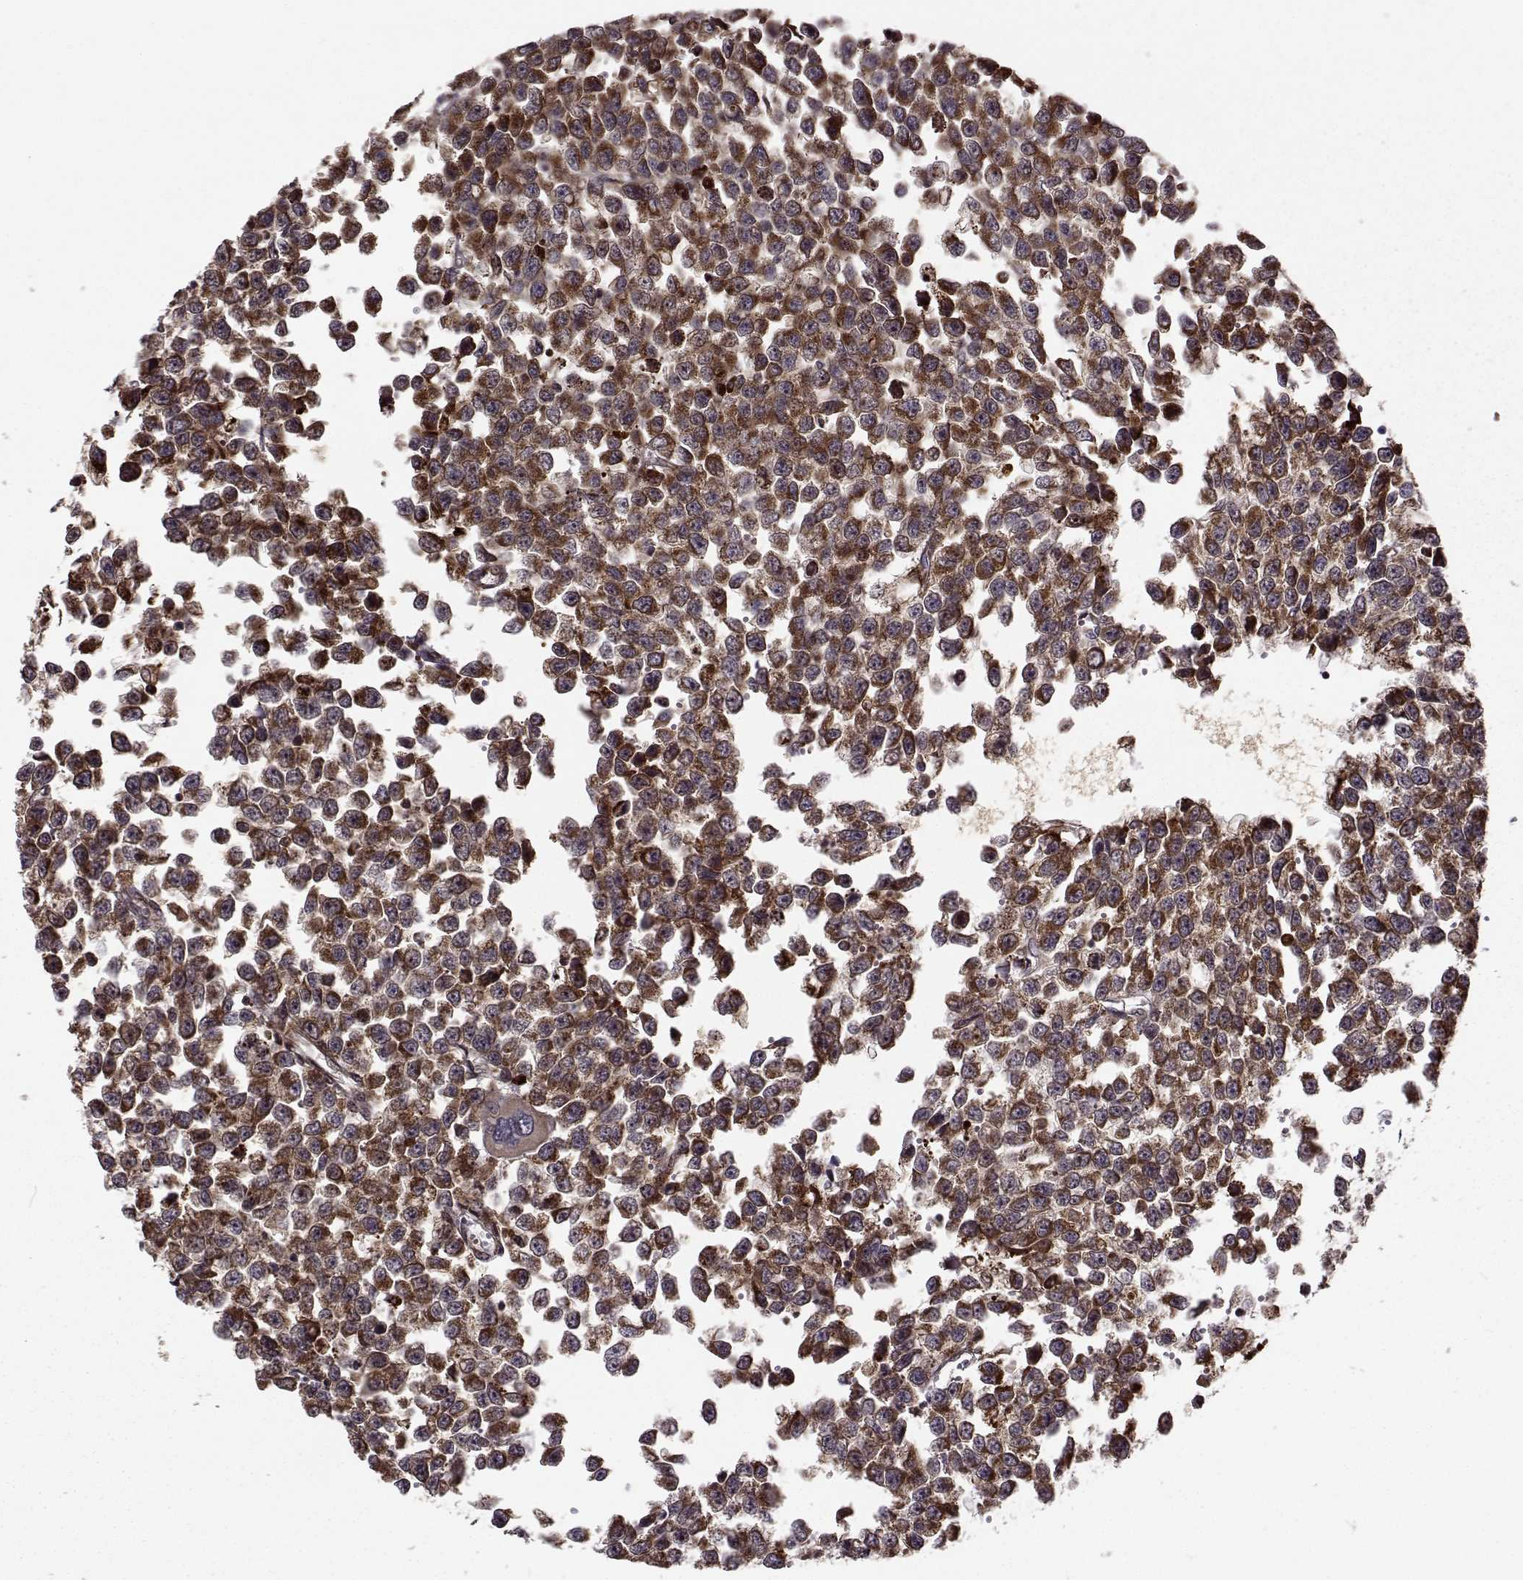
{"staining": {"intensity": "strong", "quantity": ">75%", "location": "cytoplasmic/membranous"}, "tissue": "testis cancer", "cell_type": "Tumor cells", "image_type": "cancer", "snomed": [{"axis": "morphology", "description": "Normal tissue, NOS"}, {"axis": "morphology", "description": "Seminoma, NOS"}, {"axis": "topography", "description": "Testis"}, {"axis": "topography", "description": "Epididymis"}], "caption": "The histopathology image displays a brown stain indicating the presence of a protein in the cytoplasmic/membranous of tumor cells in seminoma (testis).", "gene": "RPL31", "patient": {"sex": "male", "age": 34}}